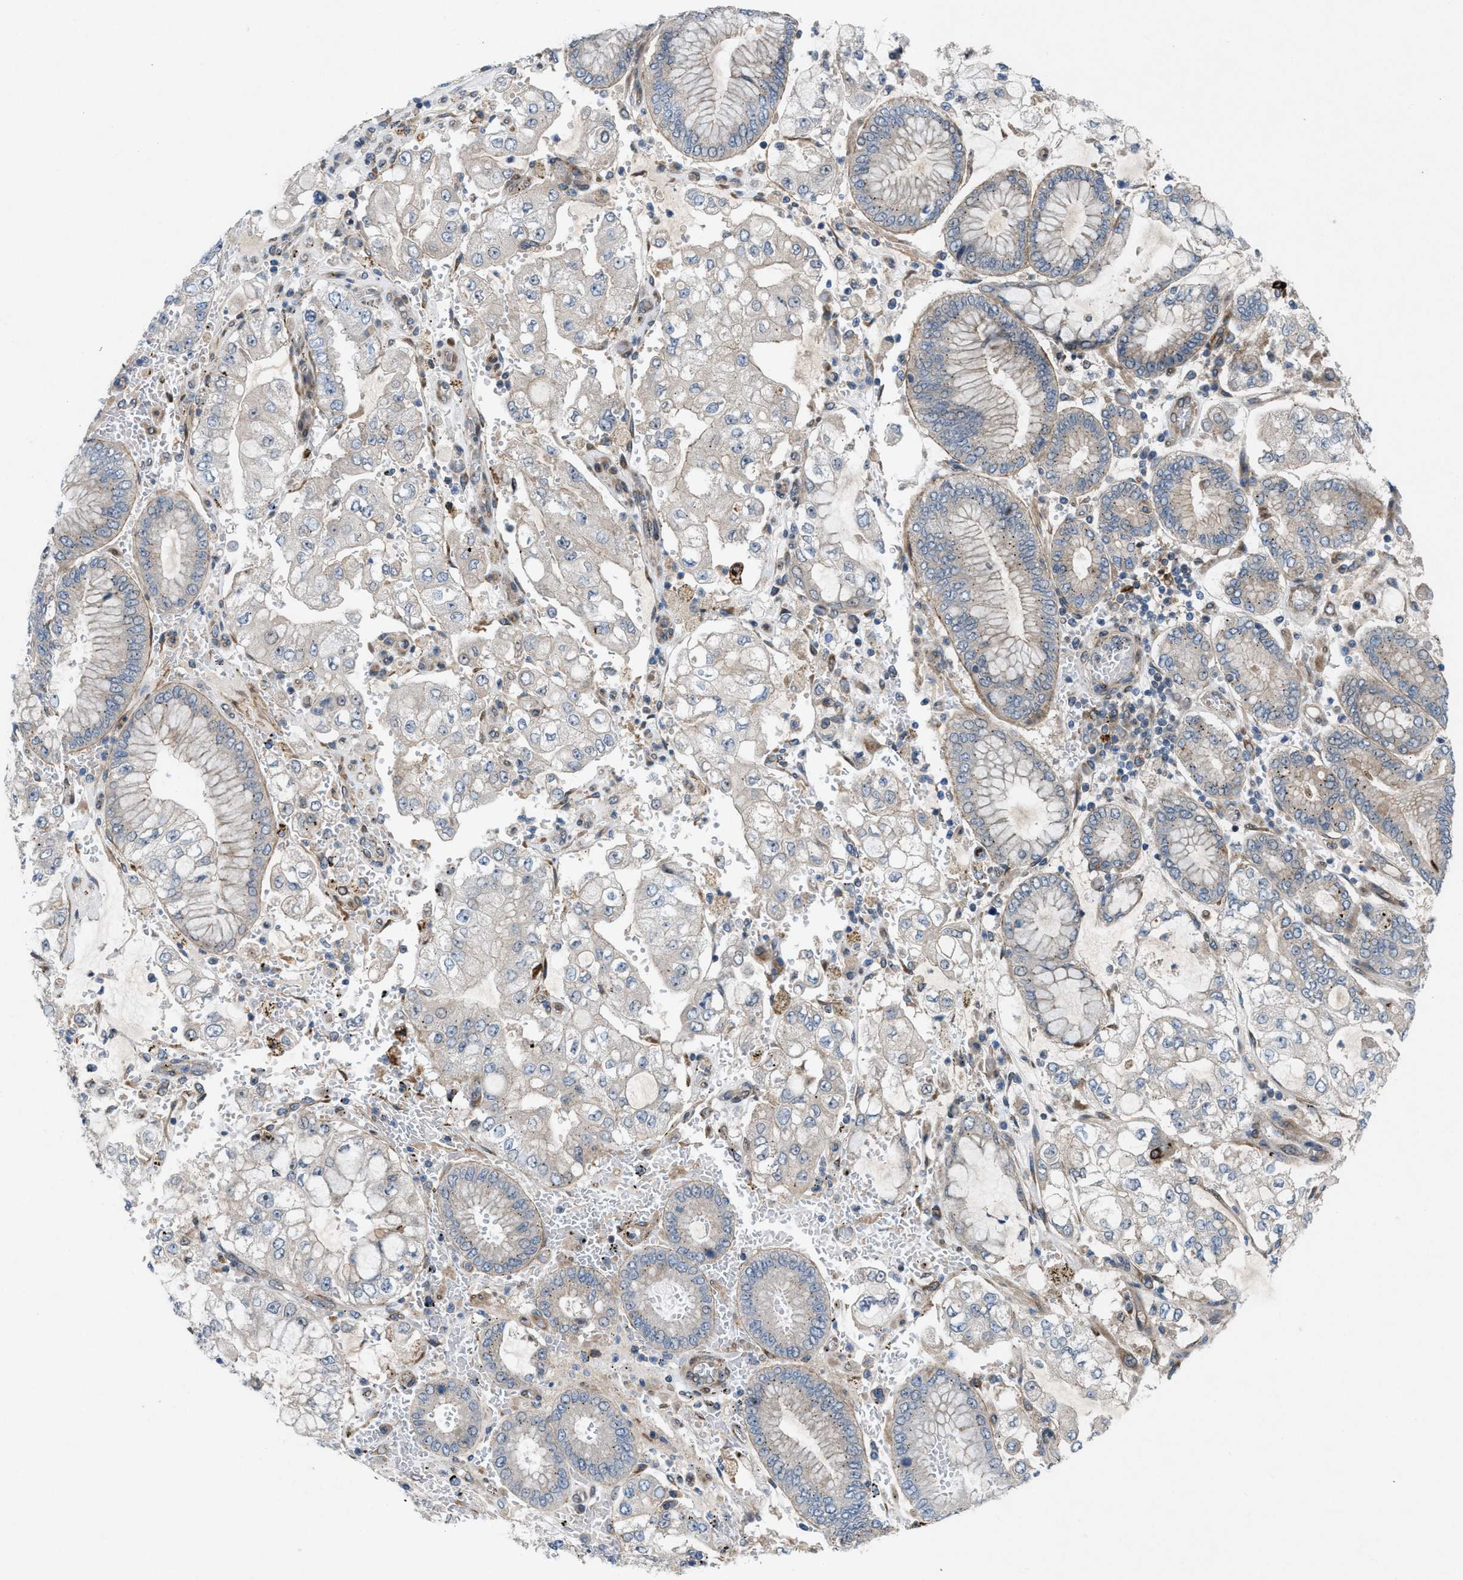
{"staining": {"intensity": "negative", "quantity": "none", "location": "none"}, "tissue": "stomach cancer", "cell_type": "Tumor cells", "image_type": "cancer", "snomed": [{"axis": "morphology", "description": "Adenocarcinoma, NOS"}, {"axis": "topography", "description": "Stomach"}], "caption": "This is an immunohistochemistry image of stomach adenocarcinoma. There is no expression in tumor cells.", "gene": "CYB5D1", "patient": {"sex": "male", "age": 76}}